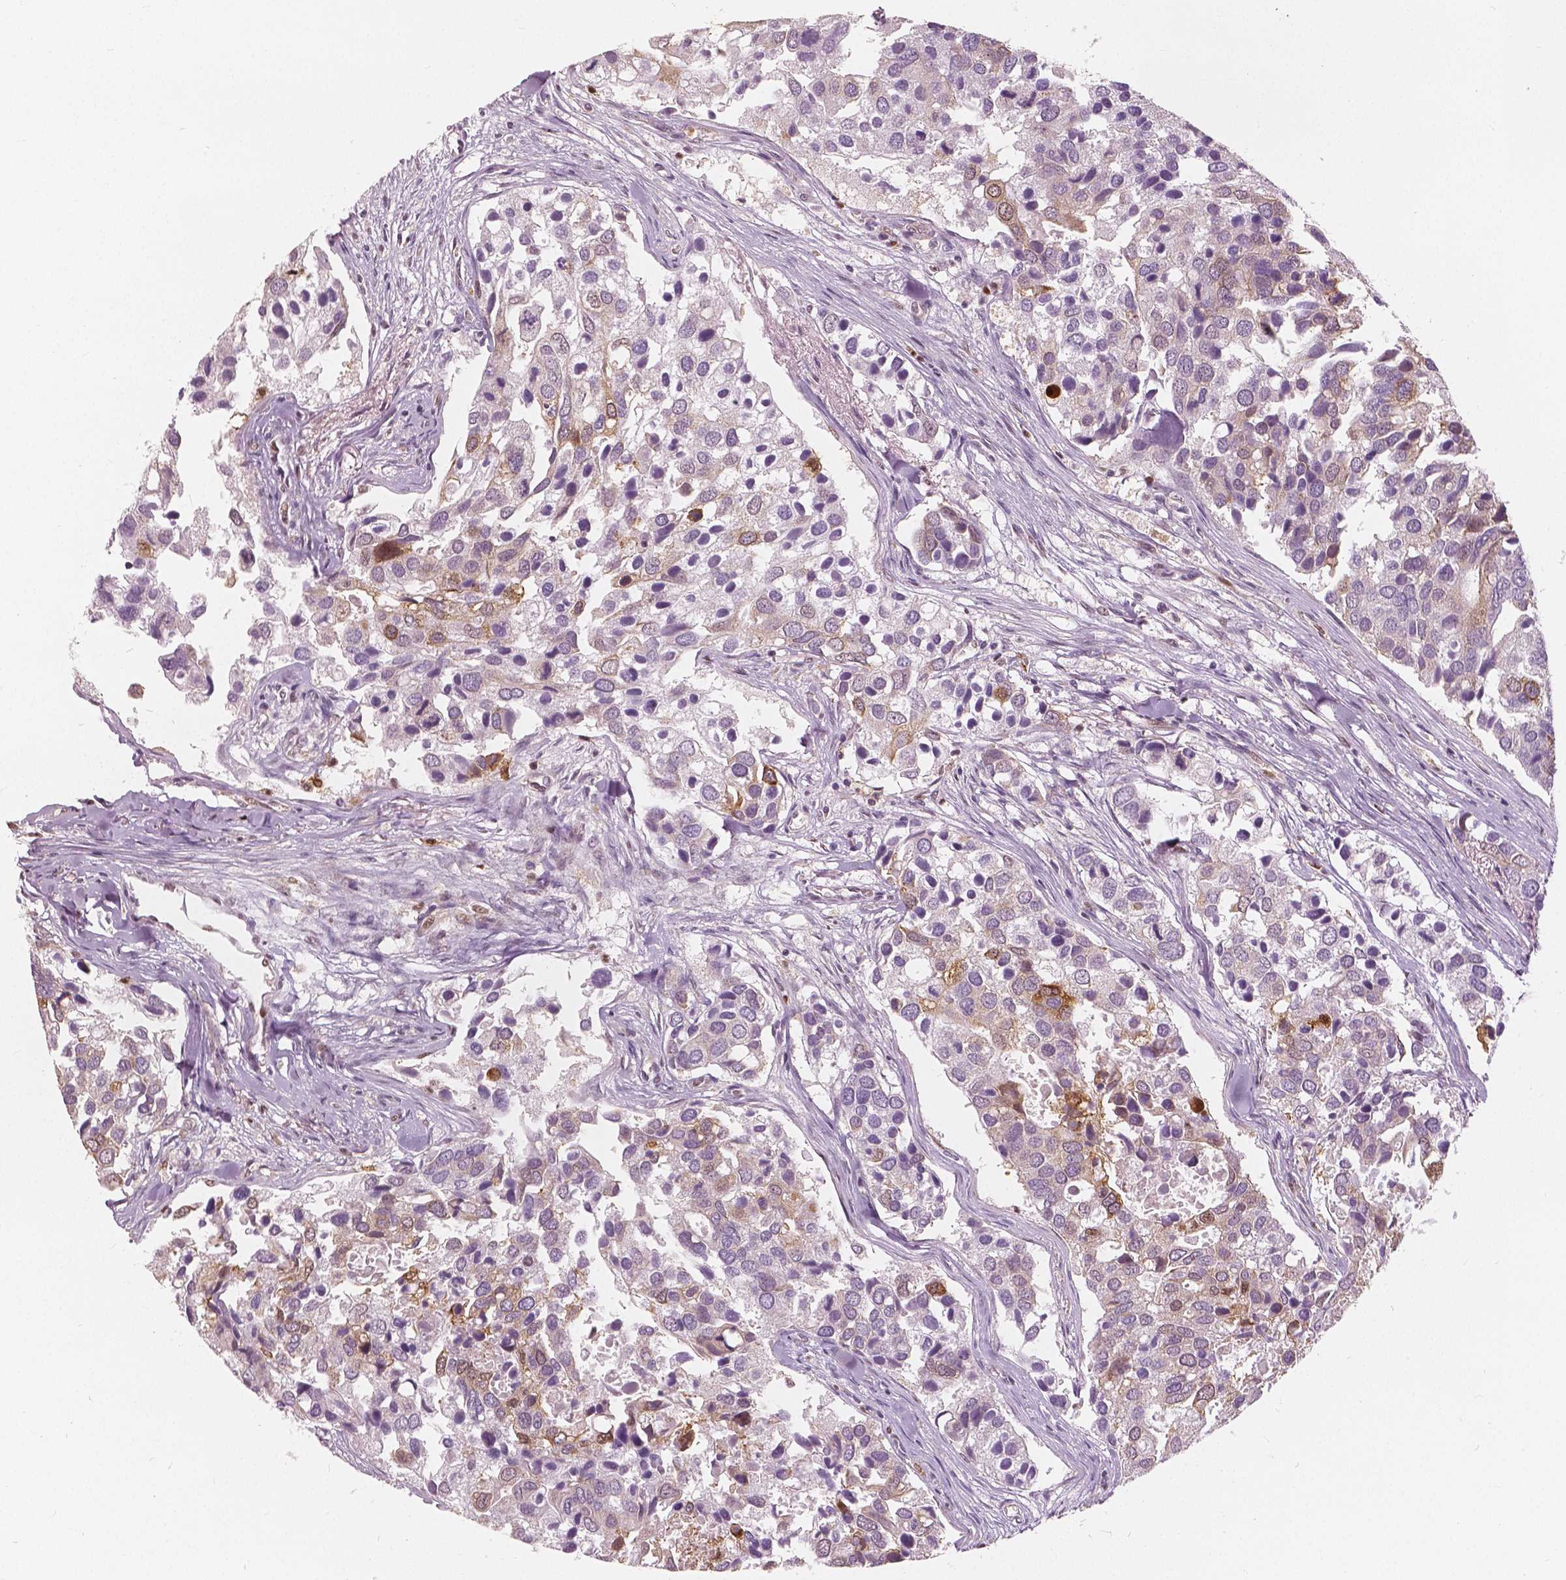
{"staining": {"intensity": "moderate", "quantity": "<25%", "location": "cytoplasmic/membranous,nuclear"}, "tissue": "breast cancer", "cell_type": "Tumor cells", "image_type": "cancer", "snomed": [{"axis": "morphology", "description": "Duct carcinoma"}, {"axis": "topography", "description": "Breast"}], "caption": "Immunohistochemical staining of human breast cancer (intraductal carcinoma) exhibits low levels of moderate cytoplasmic/membranous and nuclear protein positivity in about <25% of tumor cells.", "gene": "SQSTM1", "patient": {"sex": "female", "age": 83}}